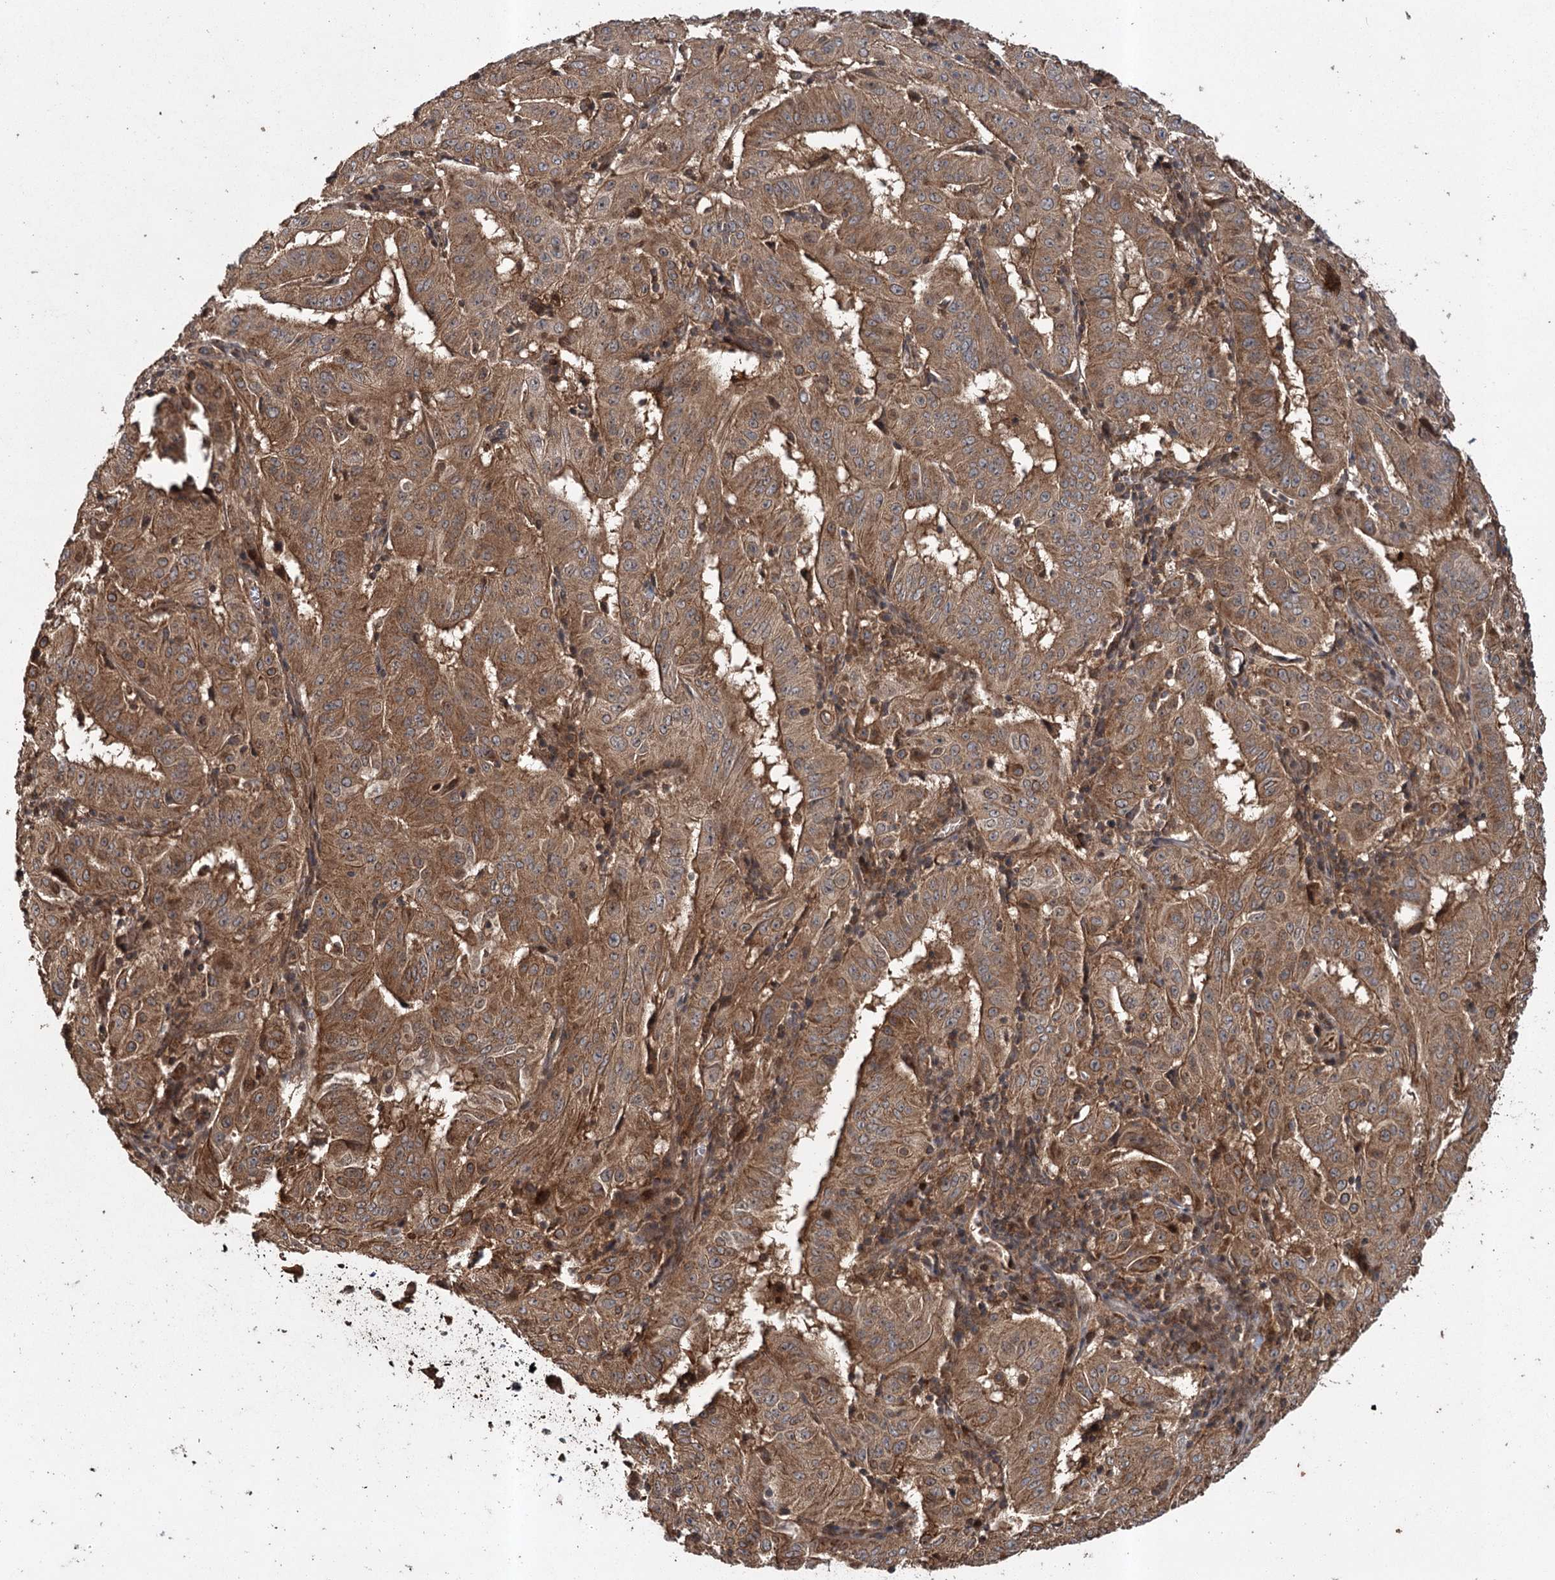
{"staining": {"intensity": "moderate", "quantity": ">75%", "location": "cytoplasmic/membranous"}, "tissue": "pancreatic cancer", "cell_type": "Tumor cells", "image_type": "cancer", "snomed": [{"axis": "morphology", "description": "Adenocarcinoma, NOS"}, {"axis": "topography", "description": "Pancreas"}], "caption": "IHC staining of adenocarcinoma (pancreatic), which demonstrates medium levels of moderate cytoplasmic/membranous positivity in approximately >75% of tumor cells indicating moderate cytoplasmic/membranous protein positivity. The staining was performed using DAB (3,3'-diaminobenzidine) (brown) for protein detection and nuclei were counterstained in hematoxylin (blue).", "gene": "RPAP3", "patient": {"sex": "male", "age": 63}}